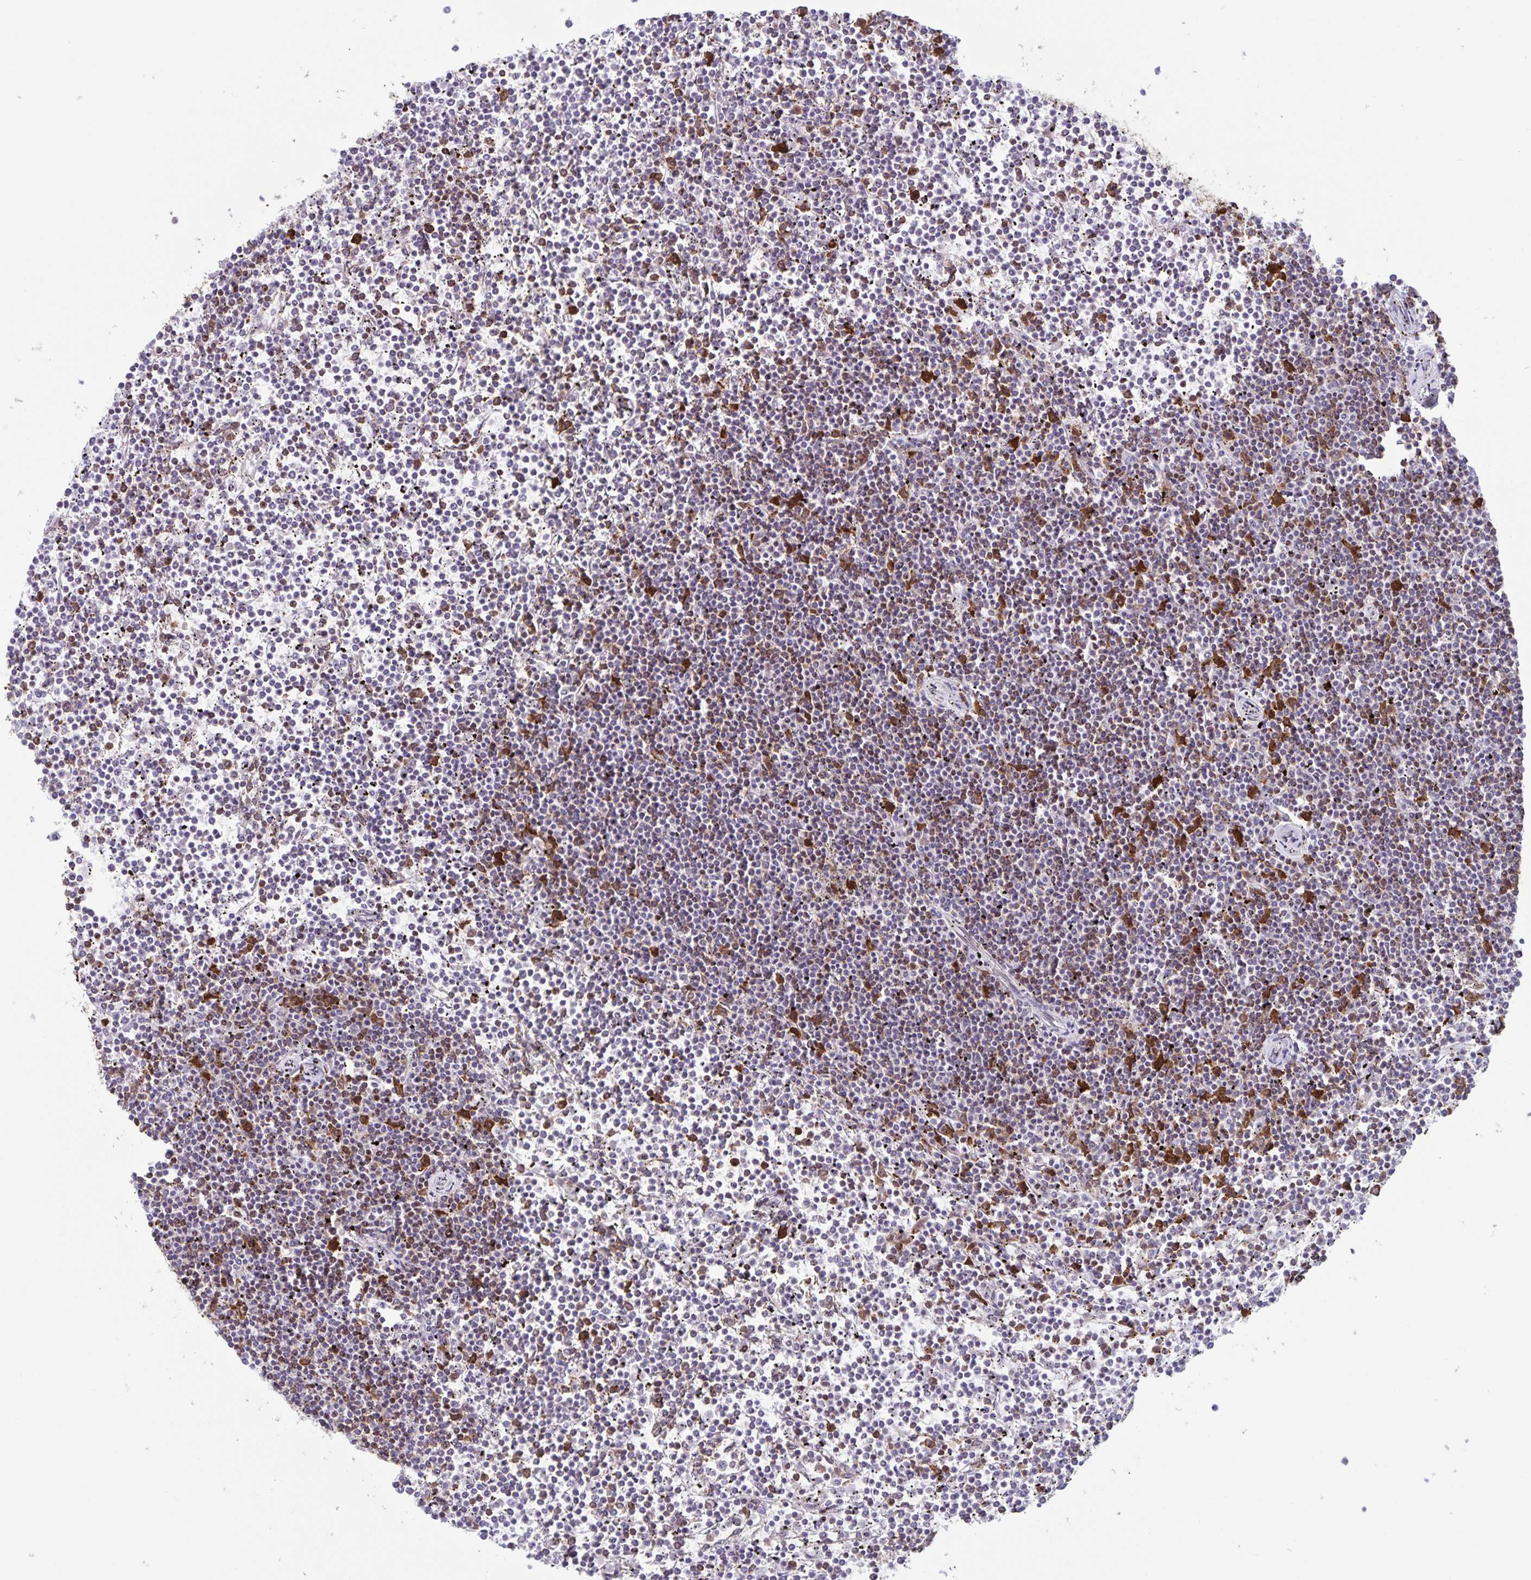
{"staining": {"intensity": "negative", "quantity": "none", "location": "none"}, "tissue": "lymphoma", "cell_type": "Tumor cells", "image_type": "cancer", "snomed": [{"axis": "morphology", "description": "Malignant lymphoma, non-Hodgkin's type, Low grade"}, {"axis": "topography", "description": "Spleen"}], "caption": "Immunohistochemistry micrograph of neoplastic tissue: low-grade malignant lymphoma, non-Hodgkin's type stained with DAB shows no significant protein positivity in tumor cells.", "gene": "DUT", "patient": {"sex": "female", "age": 19}}